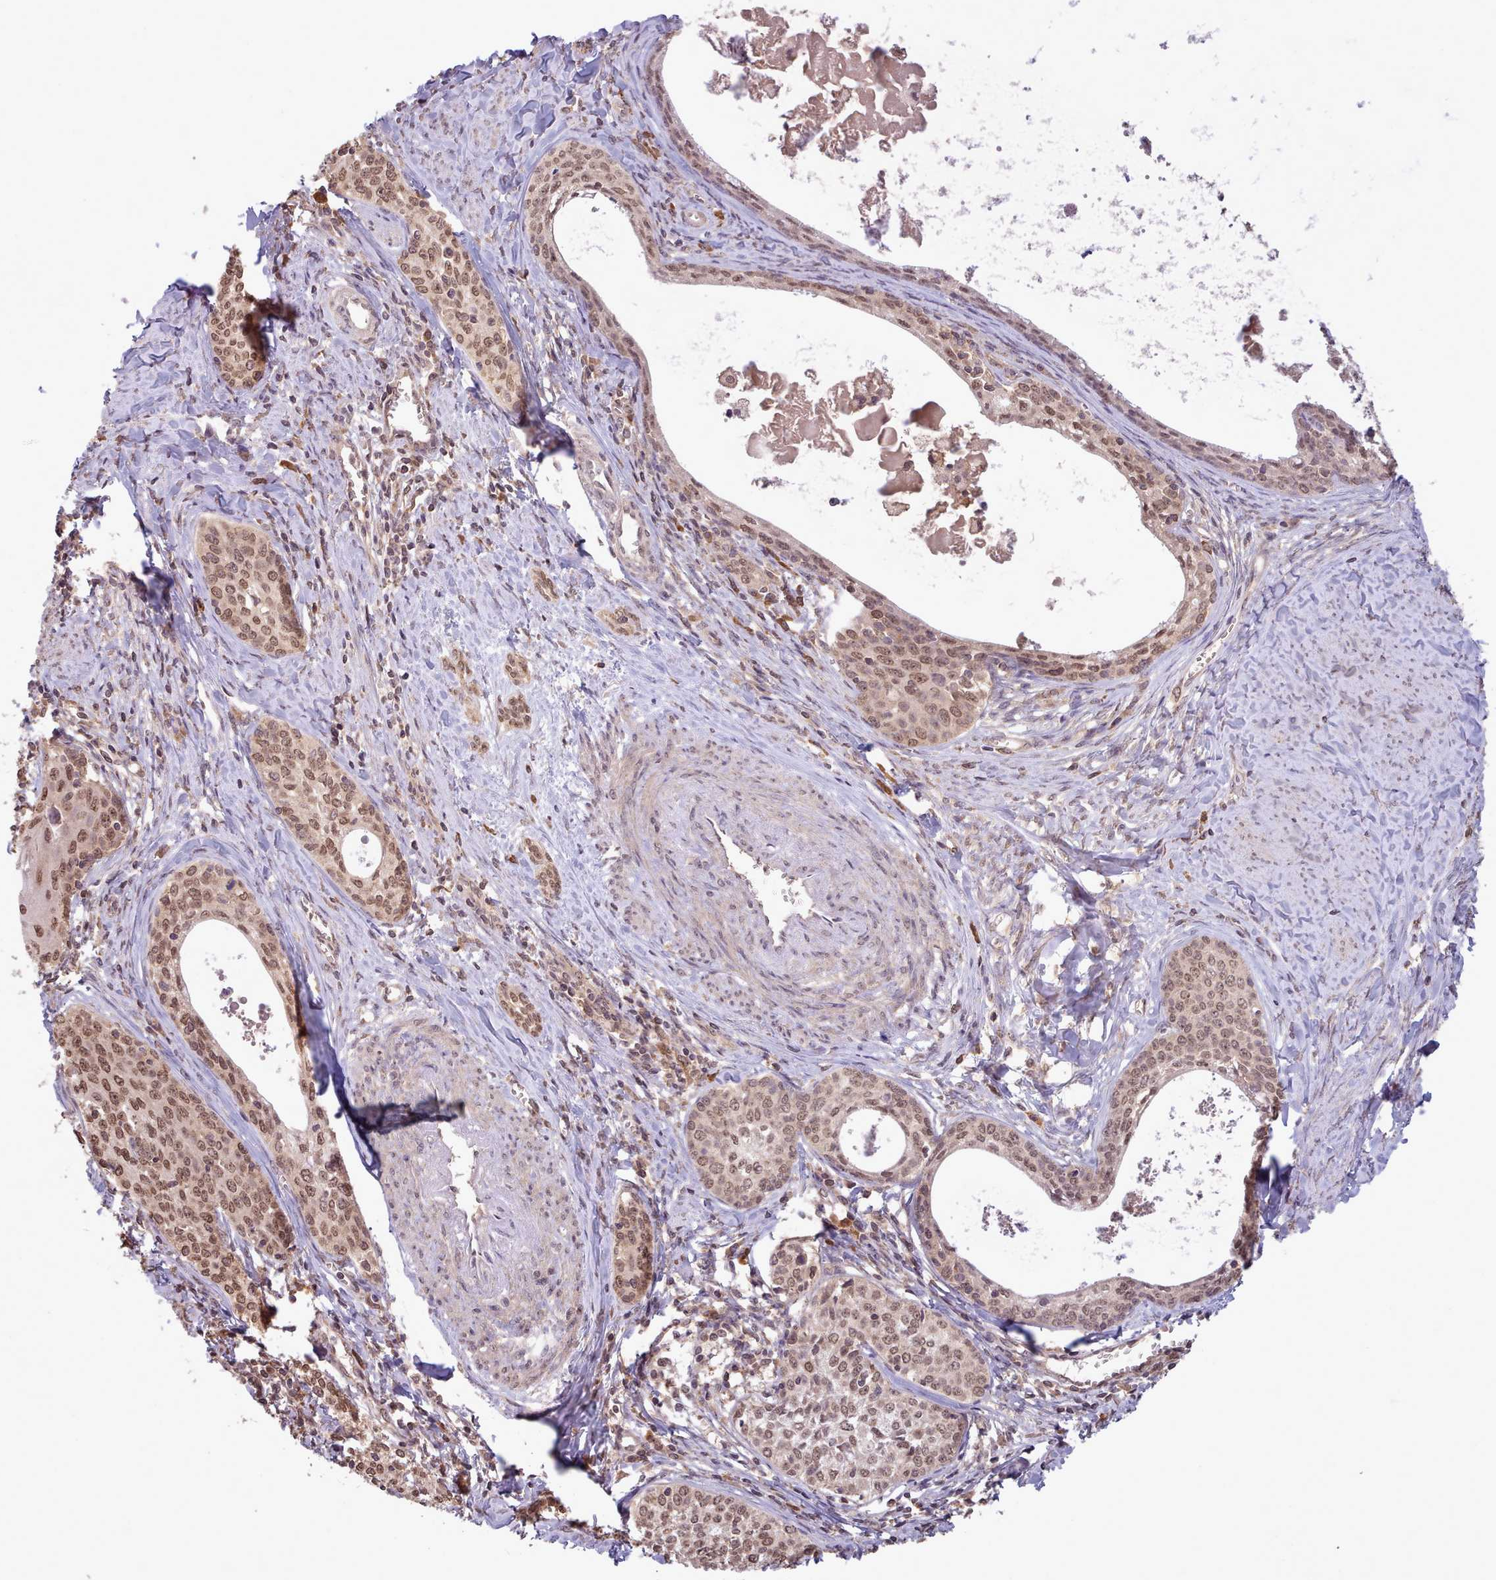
{"staining": {"intensity": "moderate", "quantity": ">75%", "location": "nuclear"}, "tissue": "cervical cancer", "cell_type": "Tumor cells", "image_type": "cancer", "snomed": [{"axis": "morphology", "description": "Squamous cell carcinoma, NOS"}, {"axis": "morphology", "description": "Adenocarcinoma, NOS"}, {"axis": "topography", "description": "Cervix"}], "caption": "This is an image of immunohistochemistry staining of cervical cancer, which shows moderate positivity in the nuclear of tumor cells.", "gene": "PIP4P1", "patient": {"sex": "female", "age": 52}}